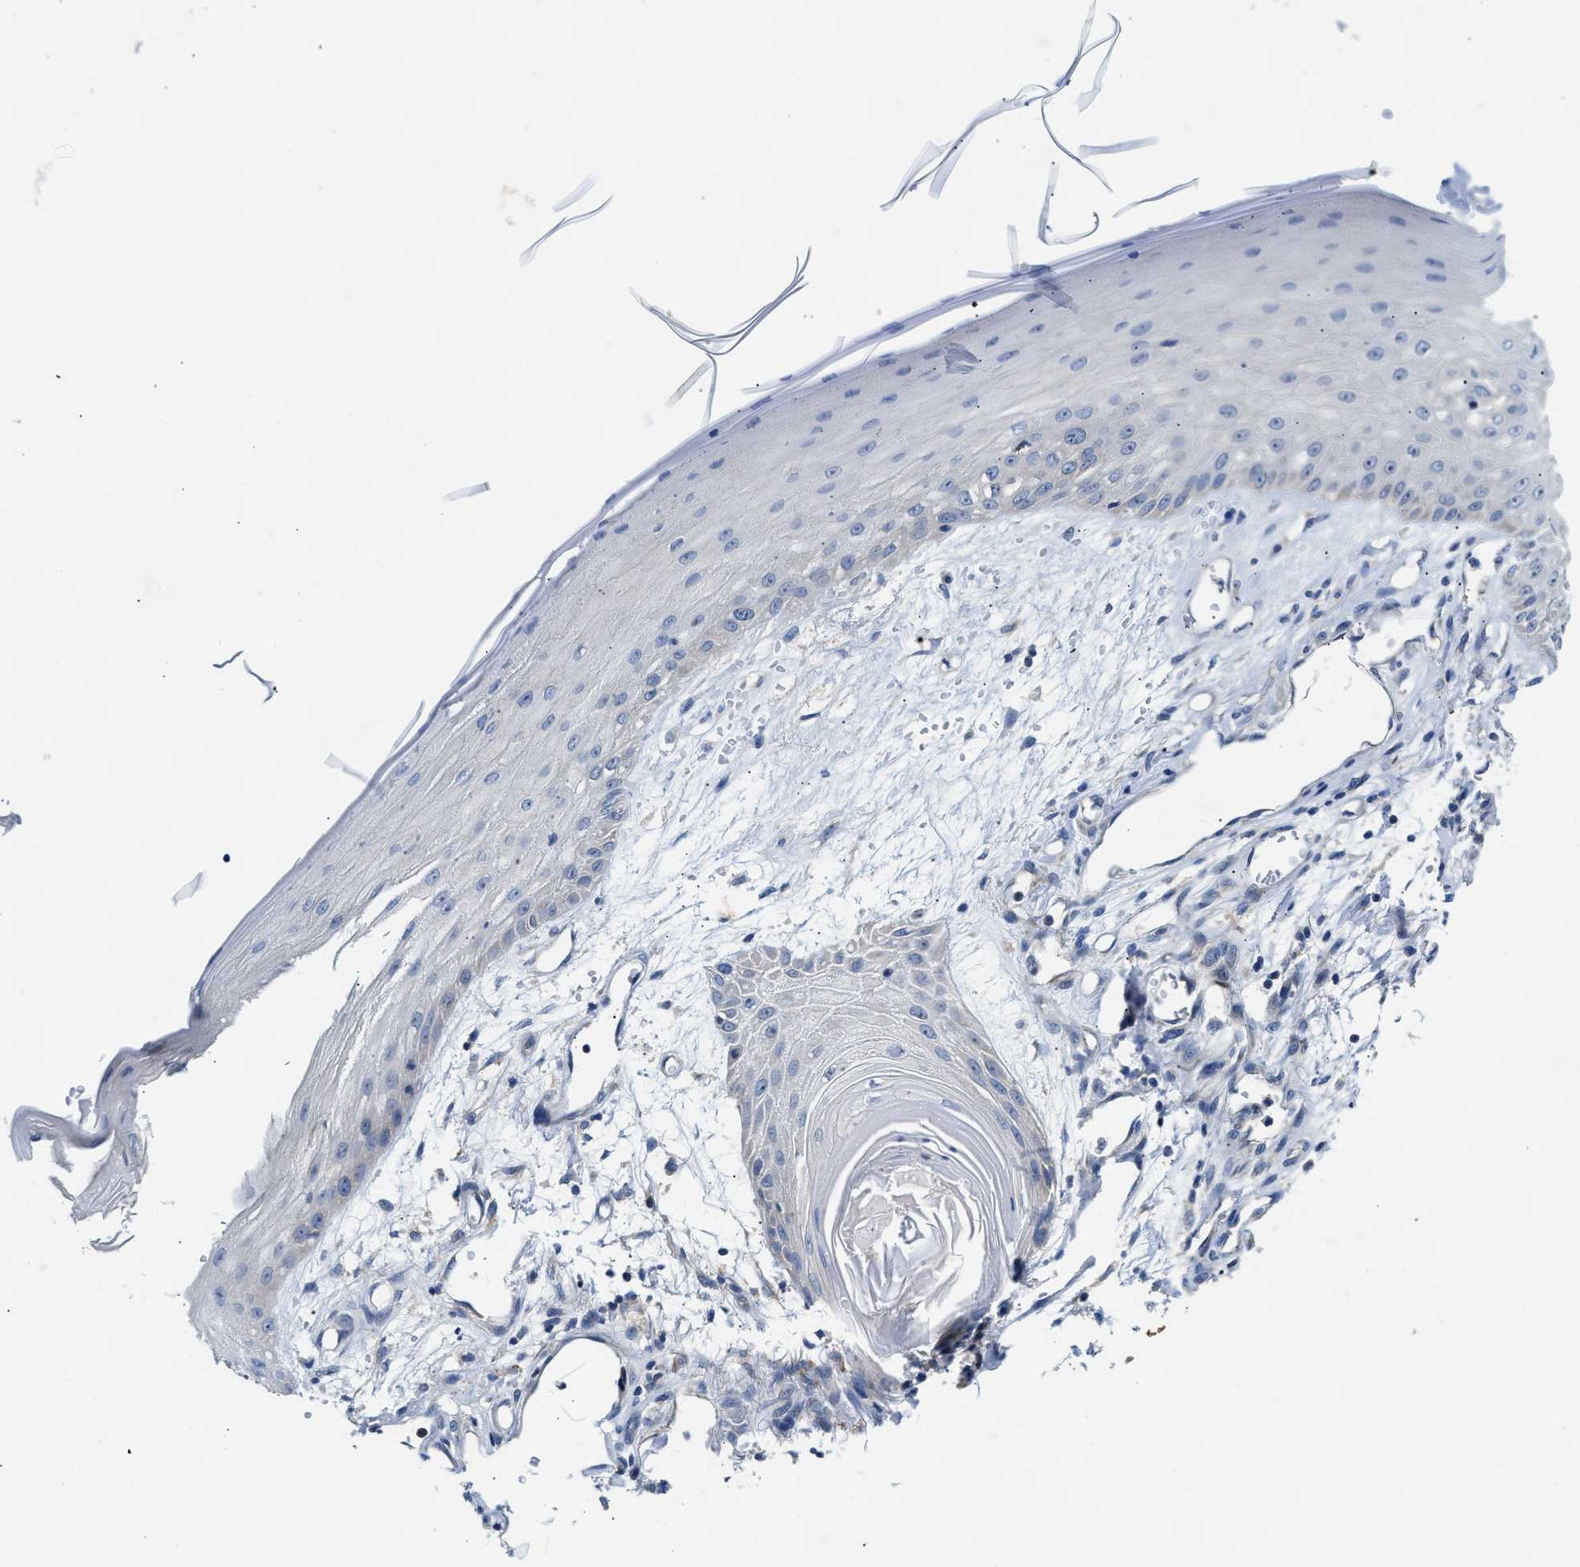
{"staining": {"intensity": "negative", "quantity": "none", "location": "none"}, "tissue": "skin cancer", "cell_type": "Tumor cells", "image_type": "cancer", "snomed": [{"axis": "morphology", "description": "Squamous cell carcinoma, NOS"}, {"axis": "topography", "description": "Skin"}], "caption": "Immunohistochemistry histopathology image of skin cancer stained for a protein (brown), which demonstrates no expression in tumor cells.", "gene": "FAM185A", "patient": {"sex": "male", "age": 74}}